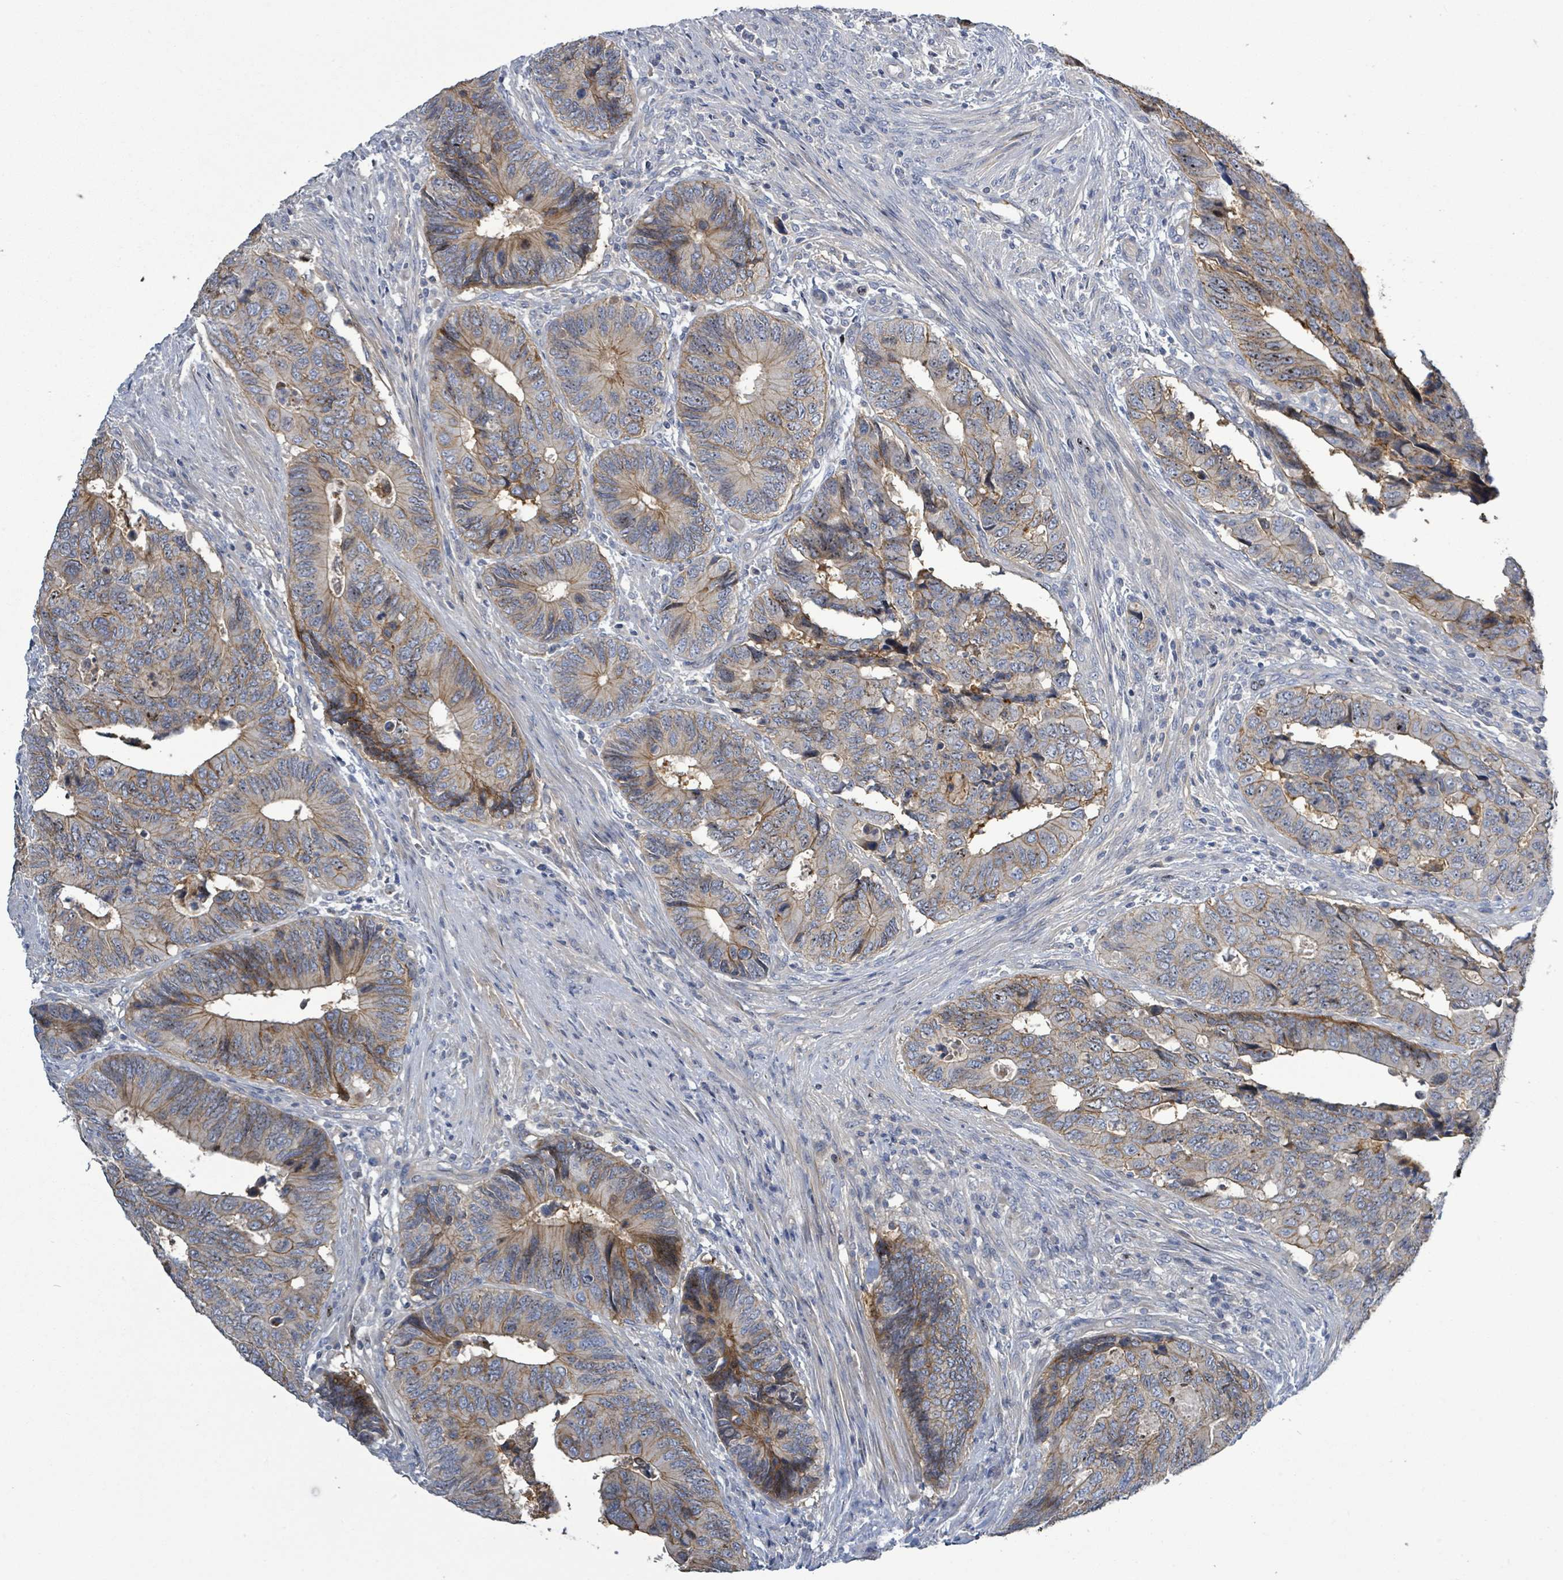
{"staining": {"intensity": "moderate", "quantity": "25%-75%", "location": "cytoplasmic/membranous"}, "tissue": "colorectal cancer", "cell_type": "Tumor cells", "image_type": "cancer", "snomed": [{"axis": "morphology", "description": "Adenocarcinoma, NOS"}, {"axis": "topography", "description": "Colon"}], "caption": "The photomicrograph displays a brown stain indicating the presence of a protein in the cytoplasmic/membranous of tumor cells in colorectal cancer. The staining is performed using DAB brown chromogen to label protein expression. The nuclei are counter-stained blue using hematoxylin.", "gene": "KRAS", "patient": {"sex": "male", "age": 87}}